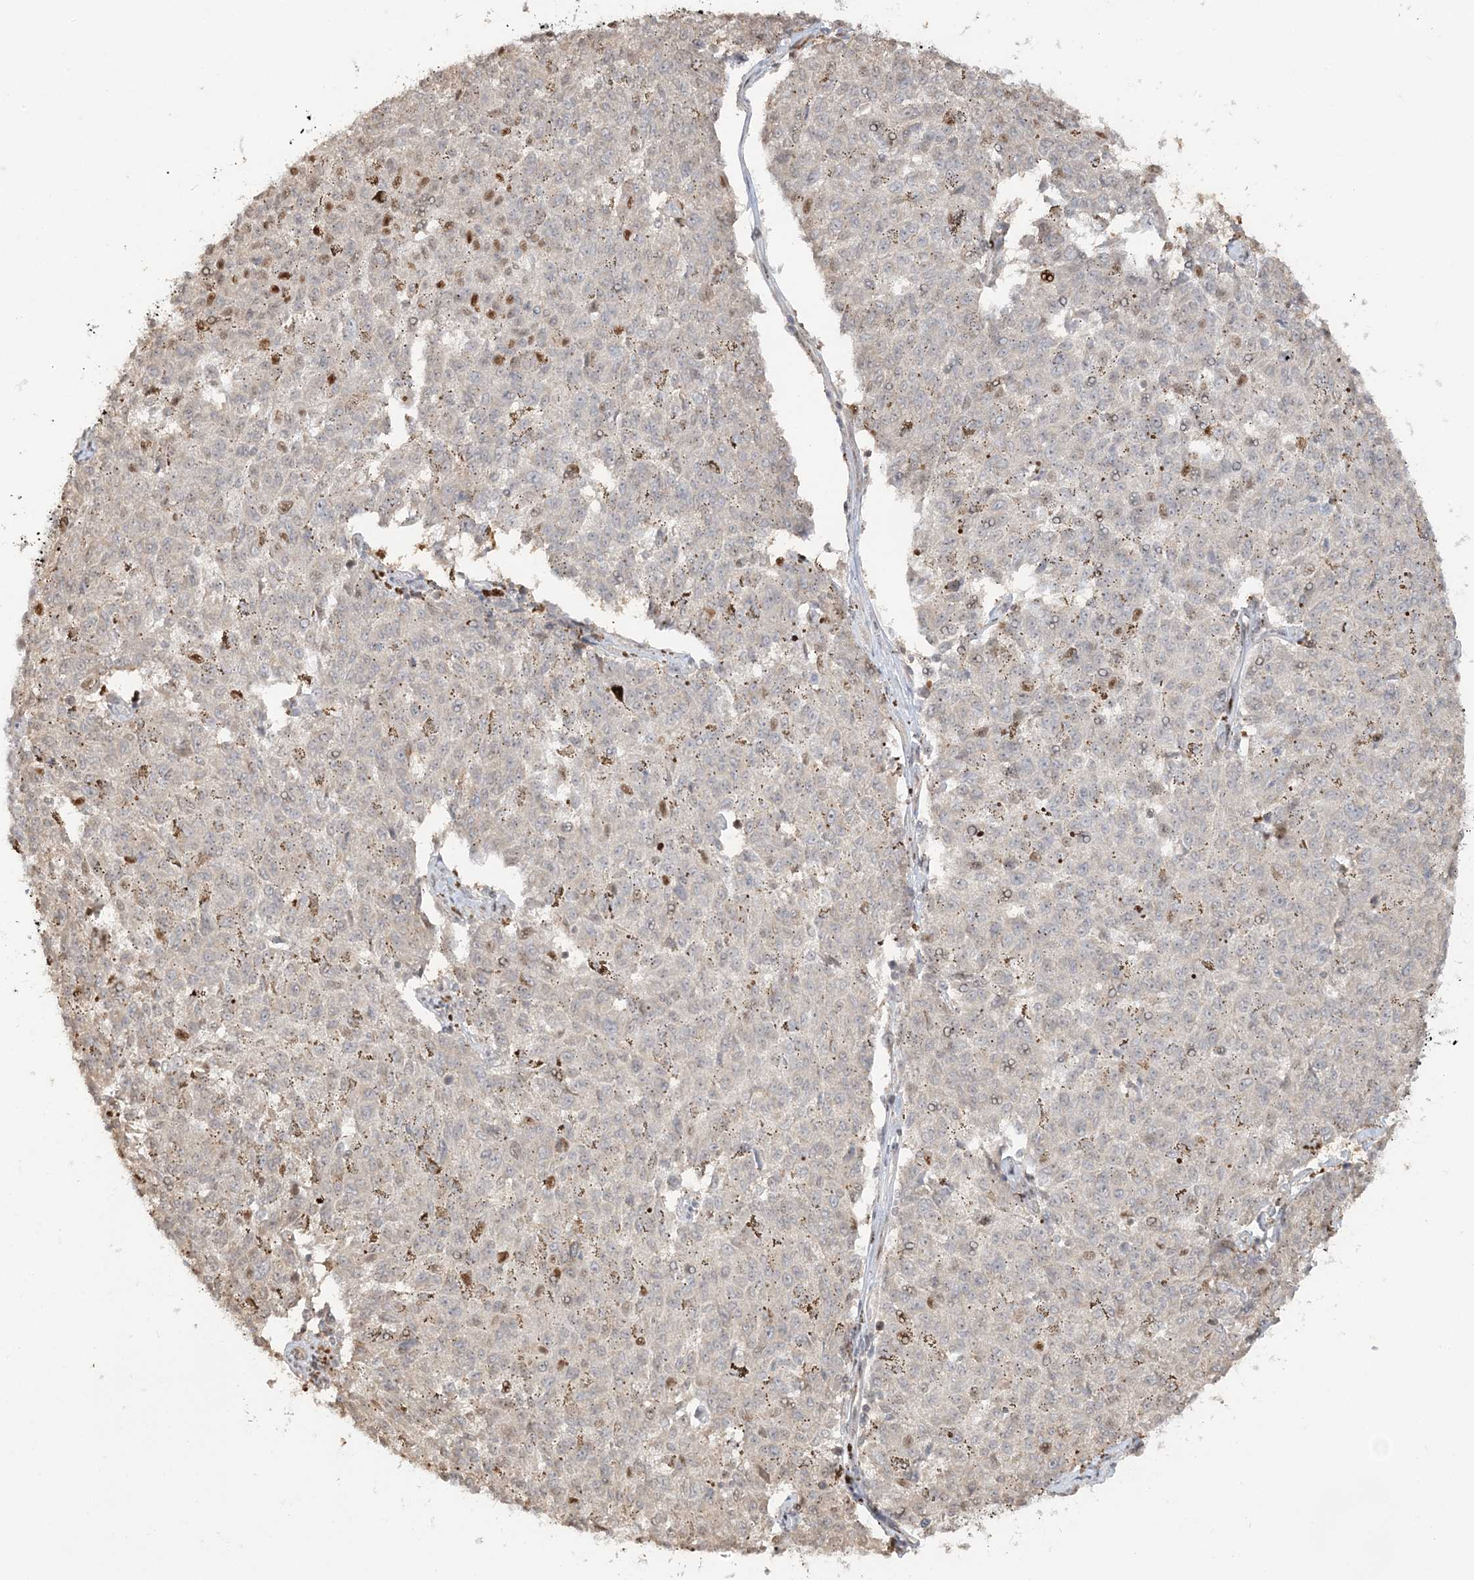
{"staining": {"intensity": "moderate", "quantity": "25%-75%", "location": "nuclear"}, "tissue": "melanoma", "cell_type": "Tumor cells", "image_type": "cancer", "snomed": [{"axis": "morphology", "description": "Malignant melanoma, NOS"}, {"axis": "topography", "description": "Skin"}], "caption": "Protein staining of malignant melanoma tissue reveals moderate nuclear positivity in approximately 25%-75% of tumor cells.", "gene": "SUMO2", "patient": {"sex": "female", "age": 72}}